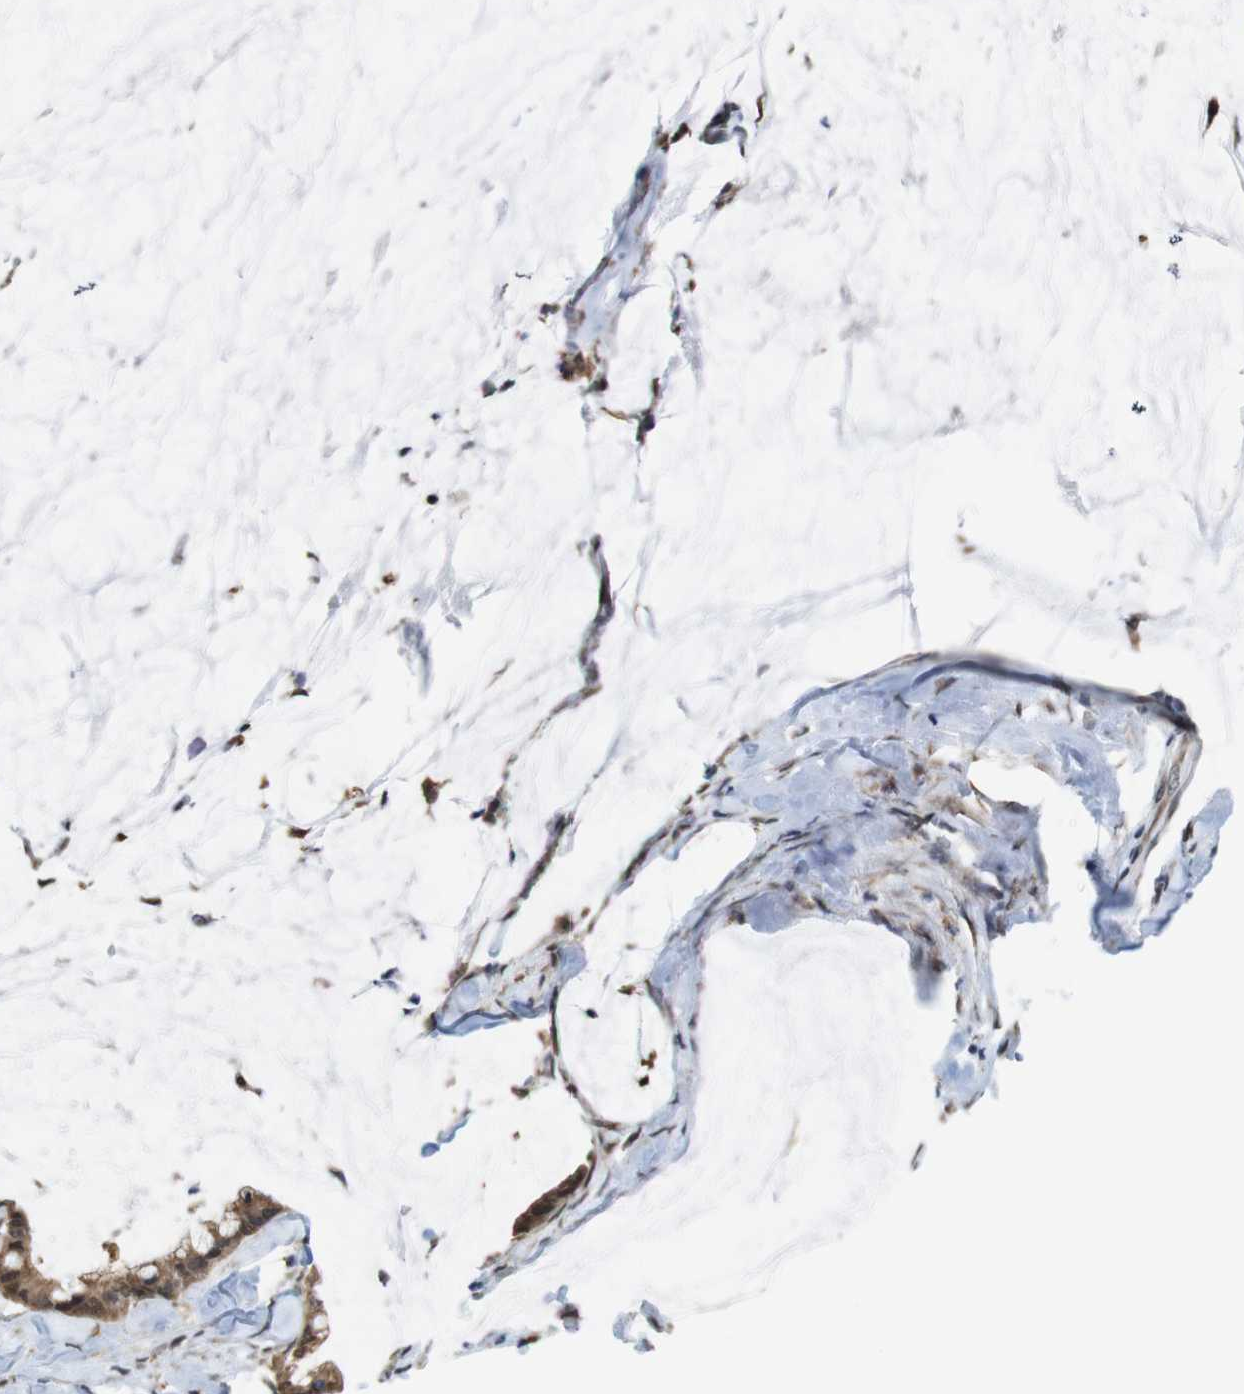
{"staining": {"intensity": "moderate", "quantity": ">75%", "location": "cytoplasmic/membranous"}, "tissue": "pancreatic cancer", "cell_type": "Tumor cells", "image_type": "cancer", "snomed": [{"axis": "morphology", "description": "Adenocarcinoma, NOS"}, {"axis": "topography", "description": "Pancreas"}], "caption": "This is a micrograph of immunohistochemistry (IHC) staining of adenocarcinoma (pancreatic), which shows moderate expression in the cytoplasmic/membranous of tumor cells.", "gene": "PNMA8A", "patient": {"sex": "male", "age": 41}}